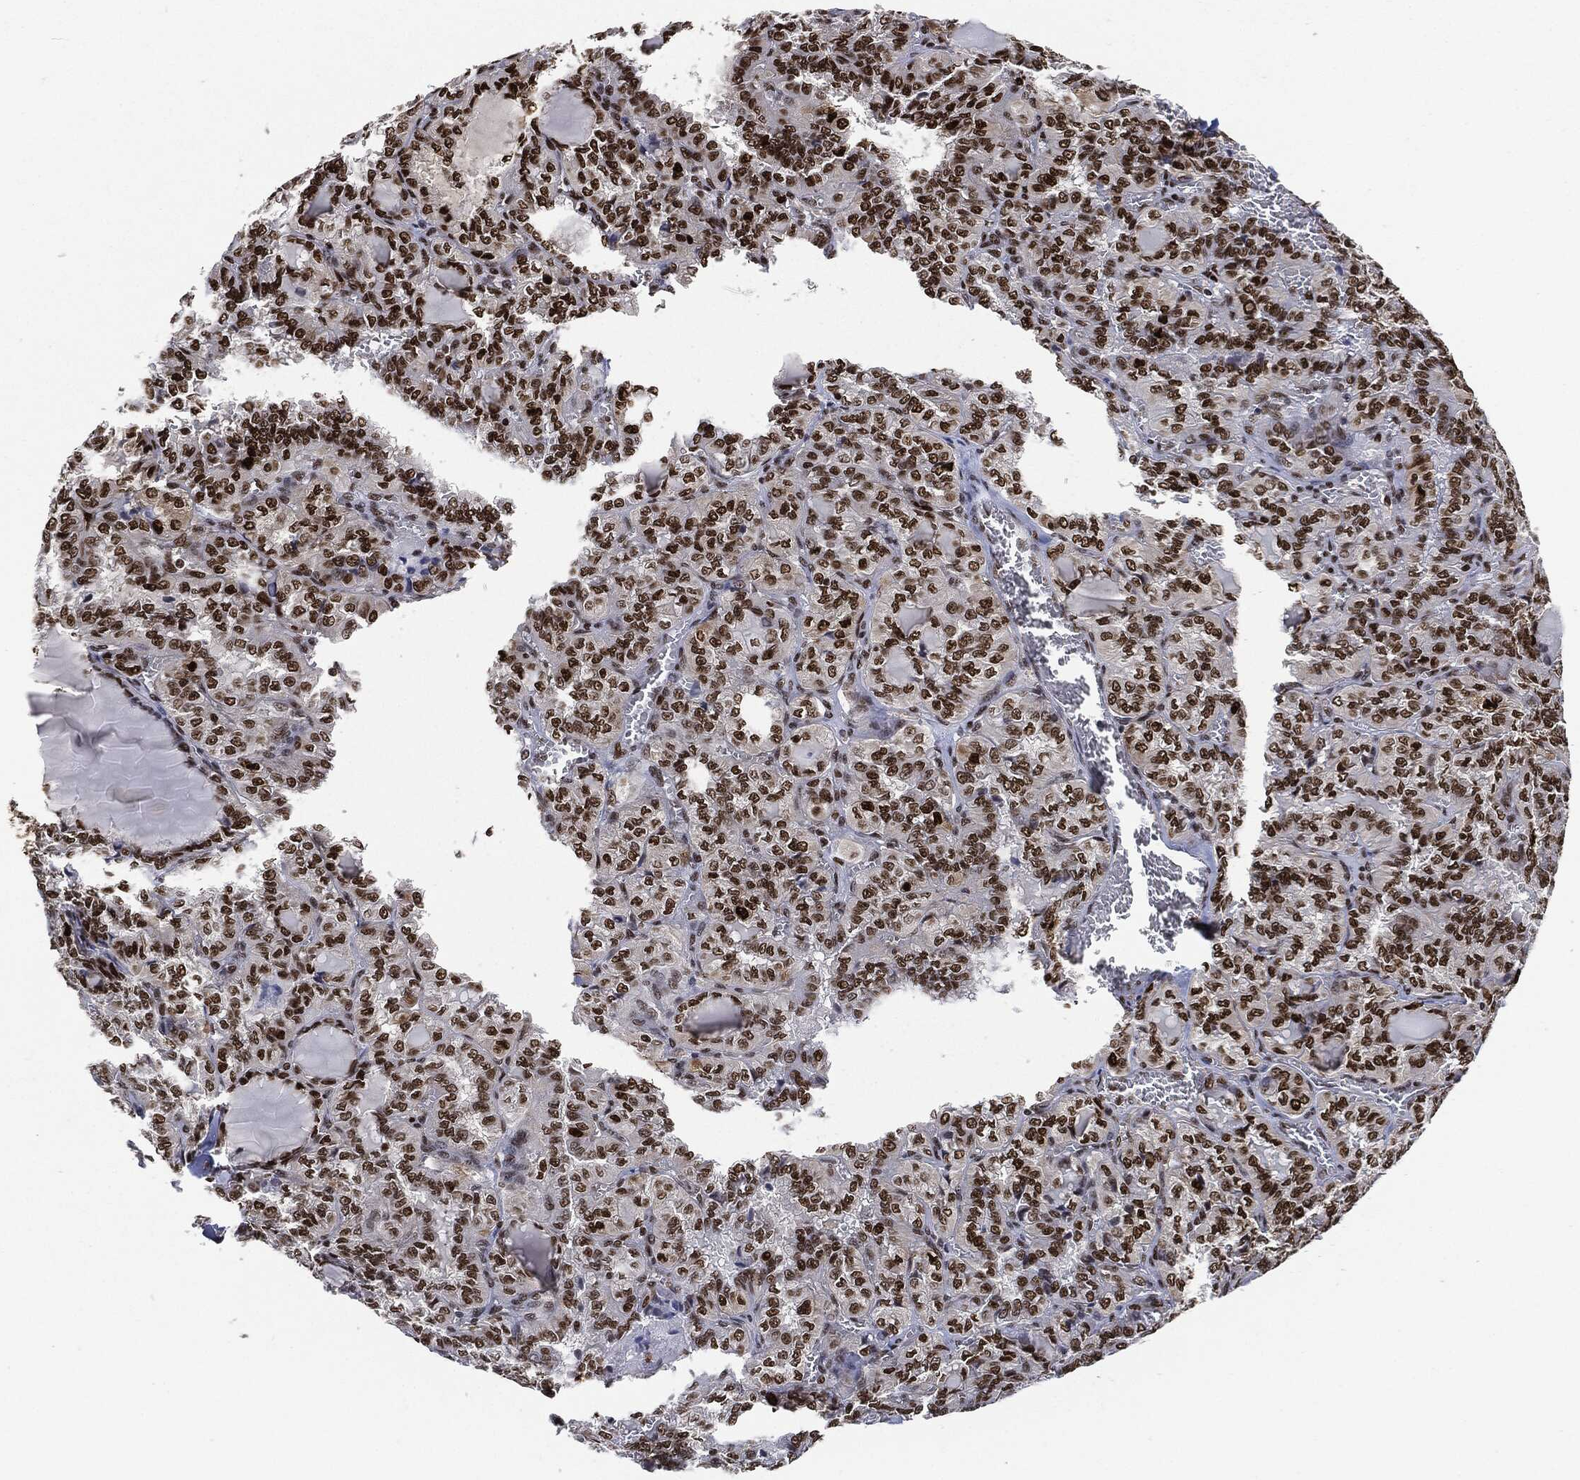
{"staining": {"intensity": "strong", "quantity": ">75%", "location": "nuclear"}, "tissue": "thyroid cancer", "cell_type": "Tumor cells", "image_type": "cancer", "snomed": [{"axis": "morphology", "description": "Papillary adenocarcinoma, NOS"}, {"axis": "topography", "description": "Thyroid gland"}], "caption": "Papillary adenocarcinoma (thyroid) stained with DAB immunohistochemistry (IHC) exhibits high levels of strong nuclear expression in approximately >75% of tumor cells.", "gene": "PCNA", "patient": {"sex": "female", "age": 41}}